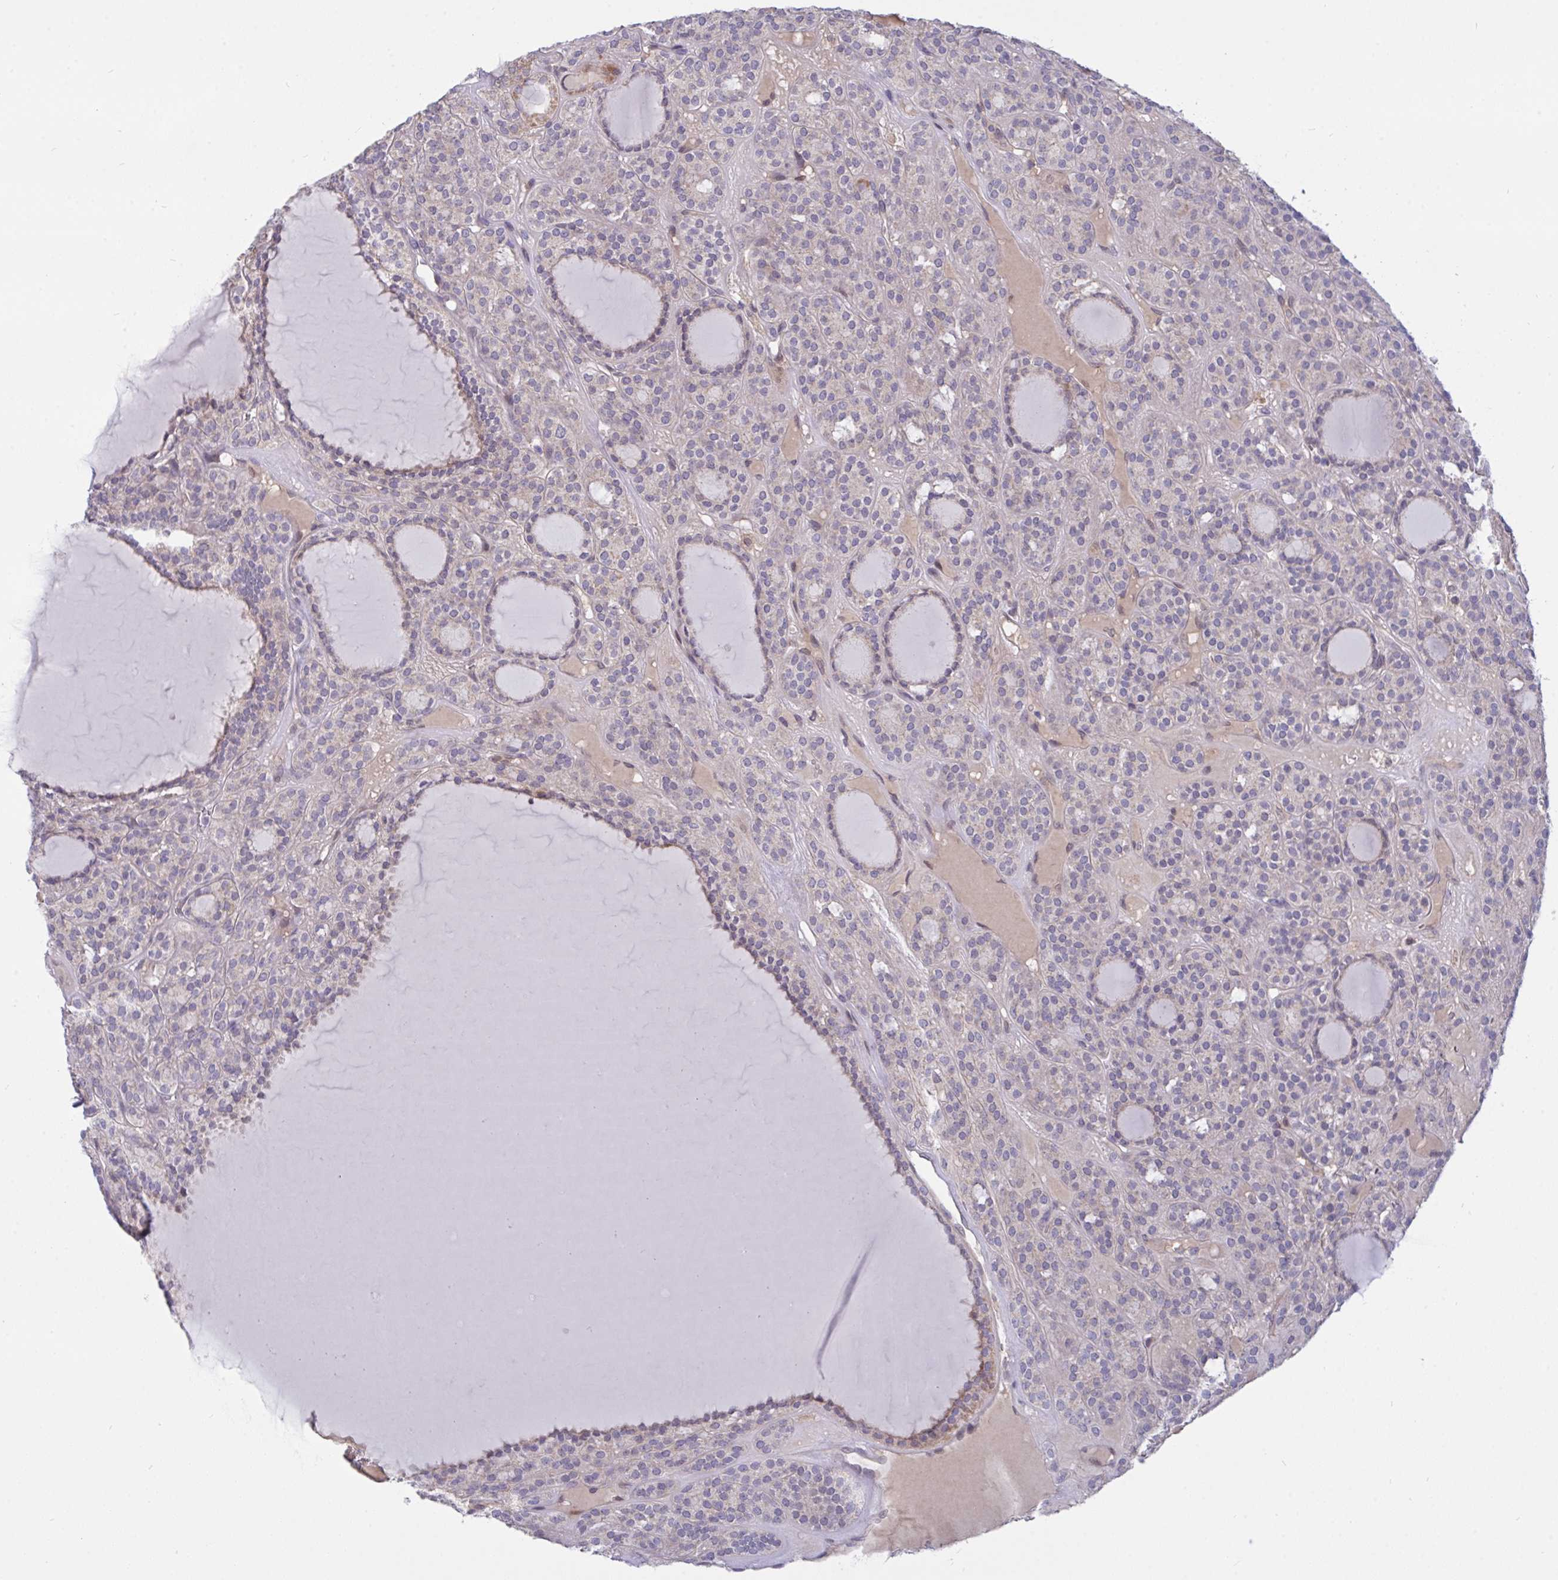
{"staining": {"intensity": "weak", "quantity": "<25%", "location": "cytoplasmic/membranous"}, "tissue": "thyroid cancer", "cell_type": "Tumor cells", "image_type": "cancer", "snomed": [{"axis": "morphology", "description": "Follicular adenoma carcinoma, NOS"}, {"axis": "topography", "description": "Thyroid gland"}], "caption": "This photomicrograph is of thyroid follicular adenoma carcinoma stained with IHC to label a protein in brown with the nuclei are counter-stained blue. There is no staining in tumor cells.", "gene": "L3HYPDH", "patient": {"sex": "female", "age": 63}}